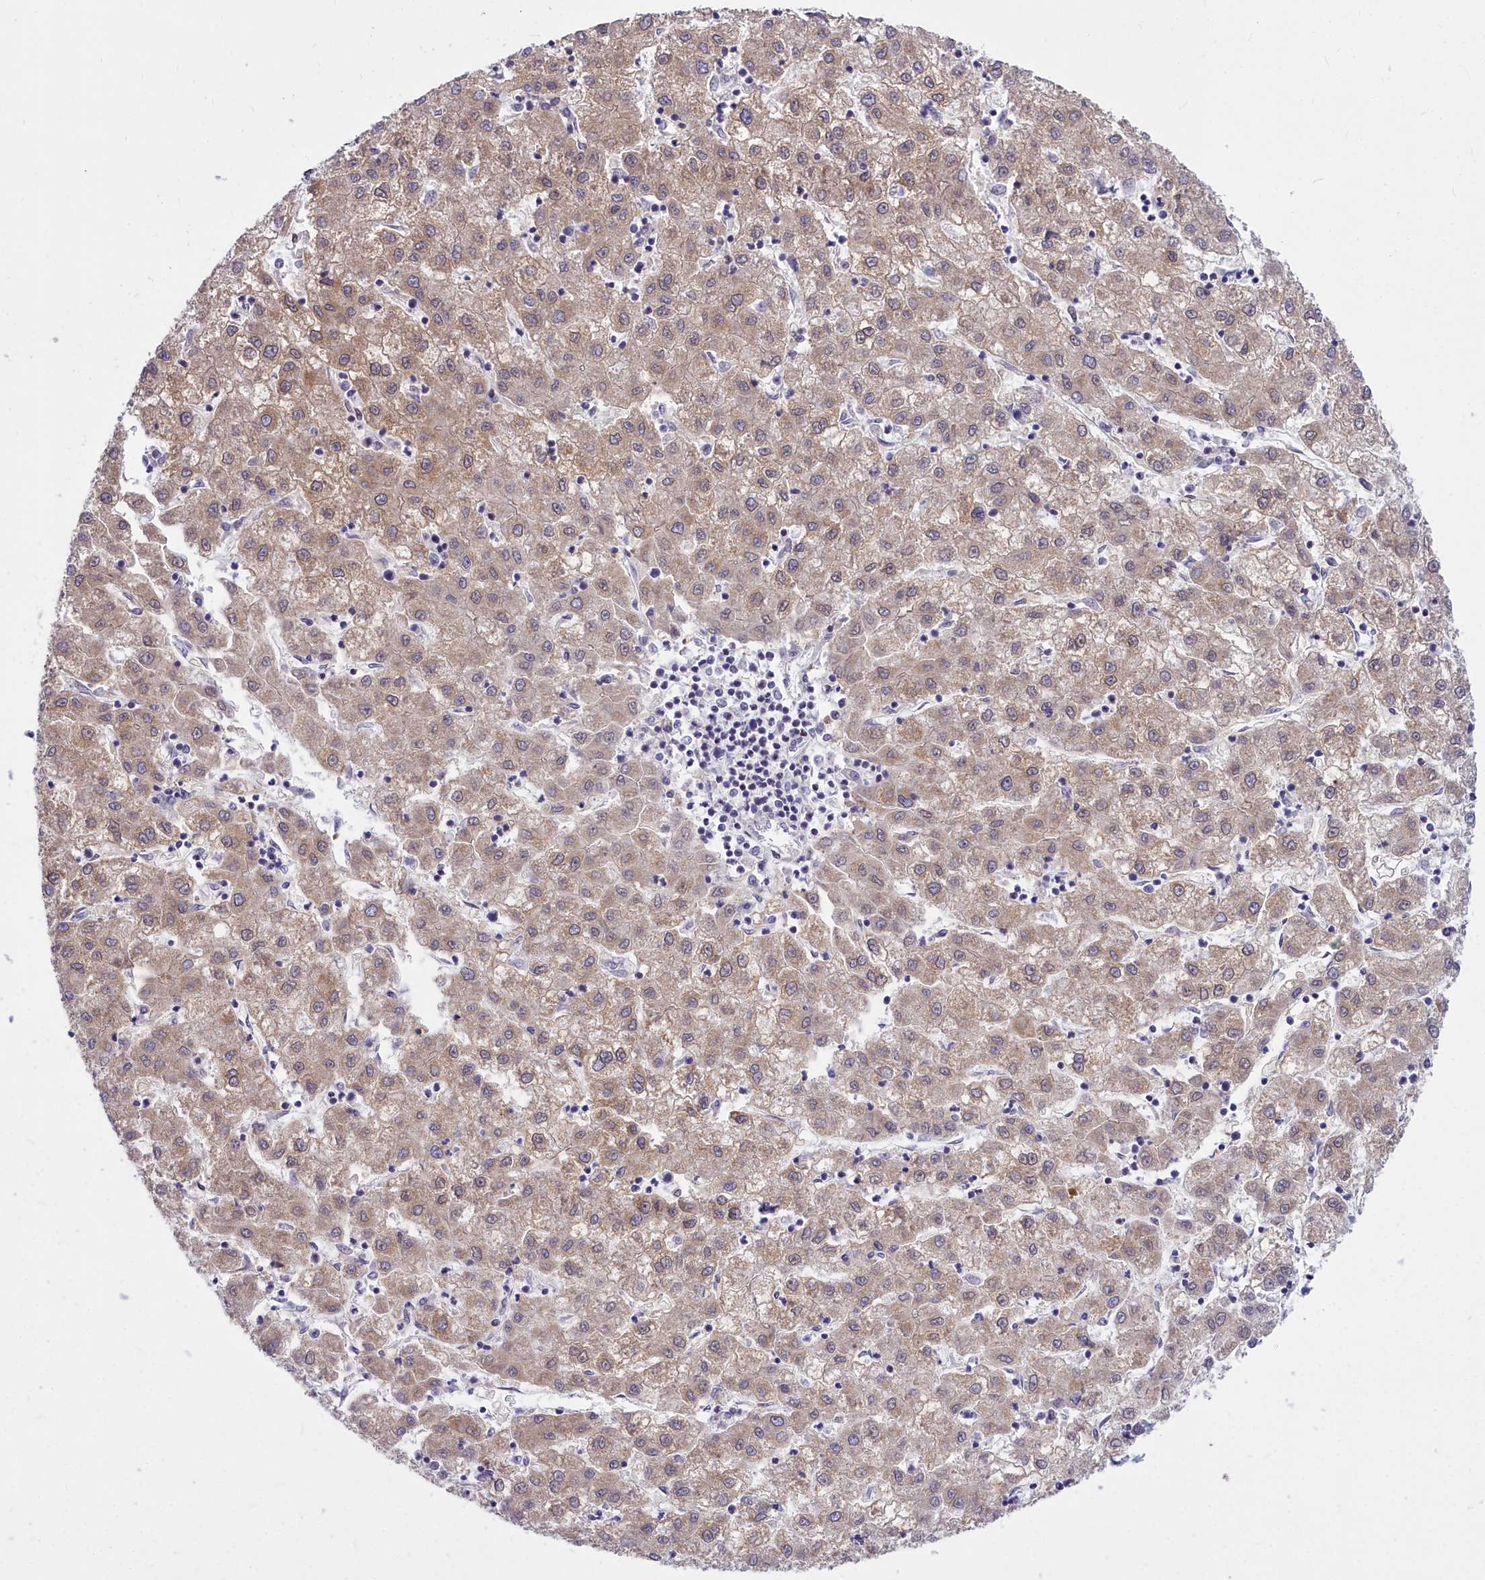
{"staining": {"intensity": "moderate", "quantity": "25%-75%", "location": "cytoplasmic/membranous"}, "tissue": "liver cancer", "cell_type": "Tumor cells", "image_type": "cancer", "snomed": [{"axis": "morphology", "description": "Carcinoma, Hepatocellular, NOS"}, {"axis": "topography", "description": "Liver"}], "caption": "High-magnification brightfield microscopy of liver hepatocellular carcinoma stained with DAB (3,3'-diaminobenzidine) (brown) and counterstained with hematoxylin (blue). tumor cells exhibit moderate cytoplasmic/membranous positivity is appreciated in approximately25%-75% of cells.", "gene": "ABCB8", "patient": {"sex": "male", "age": 72}}